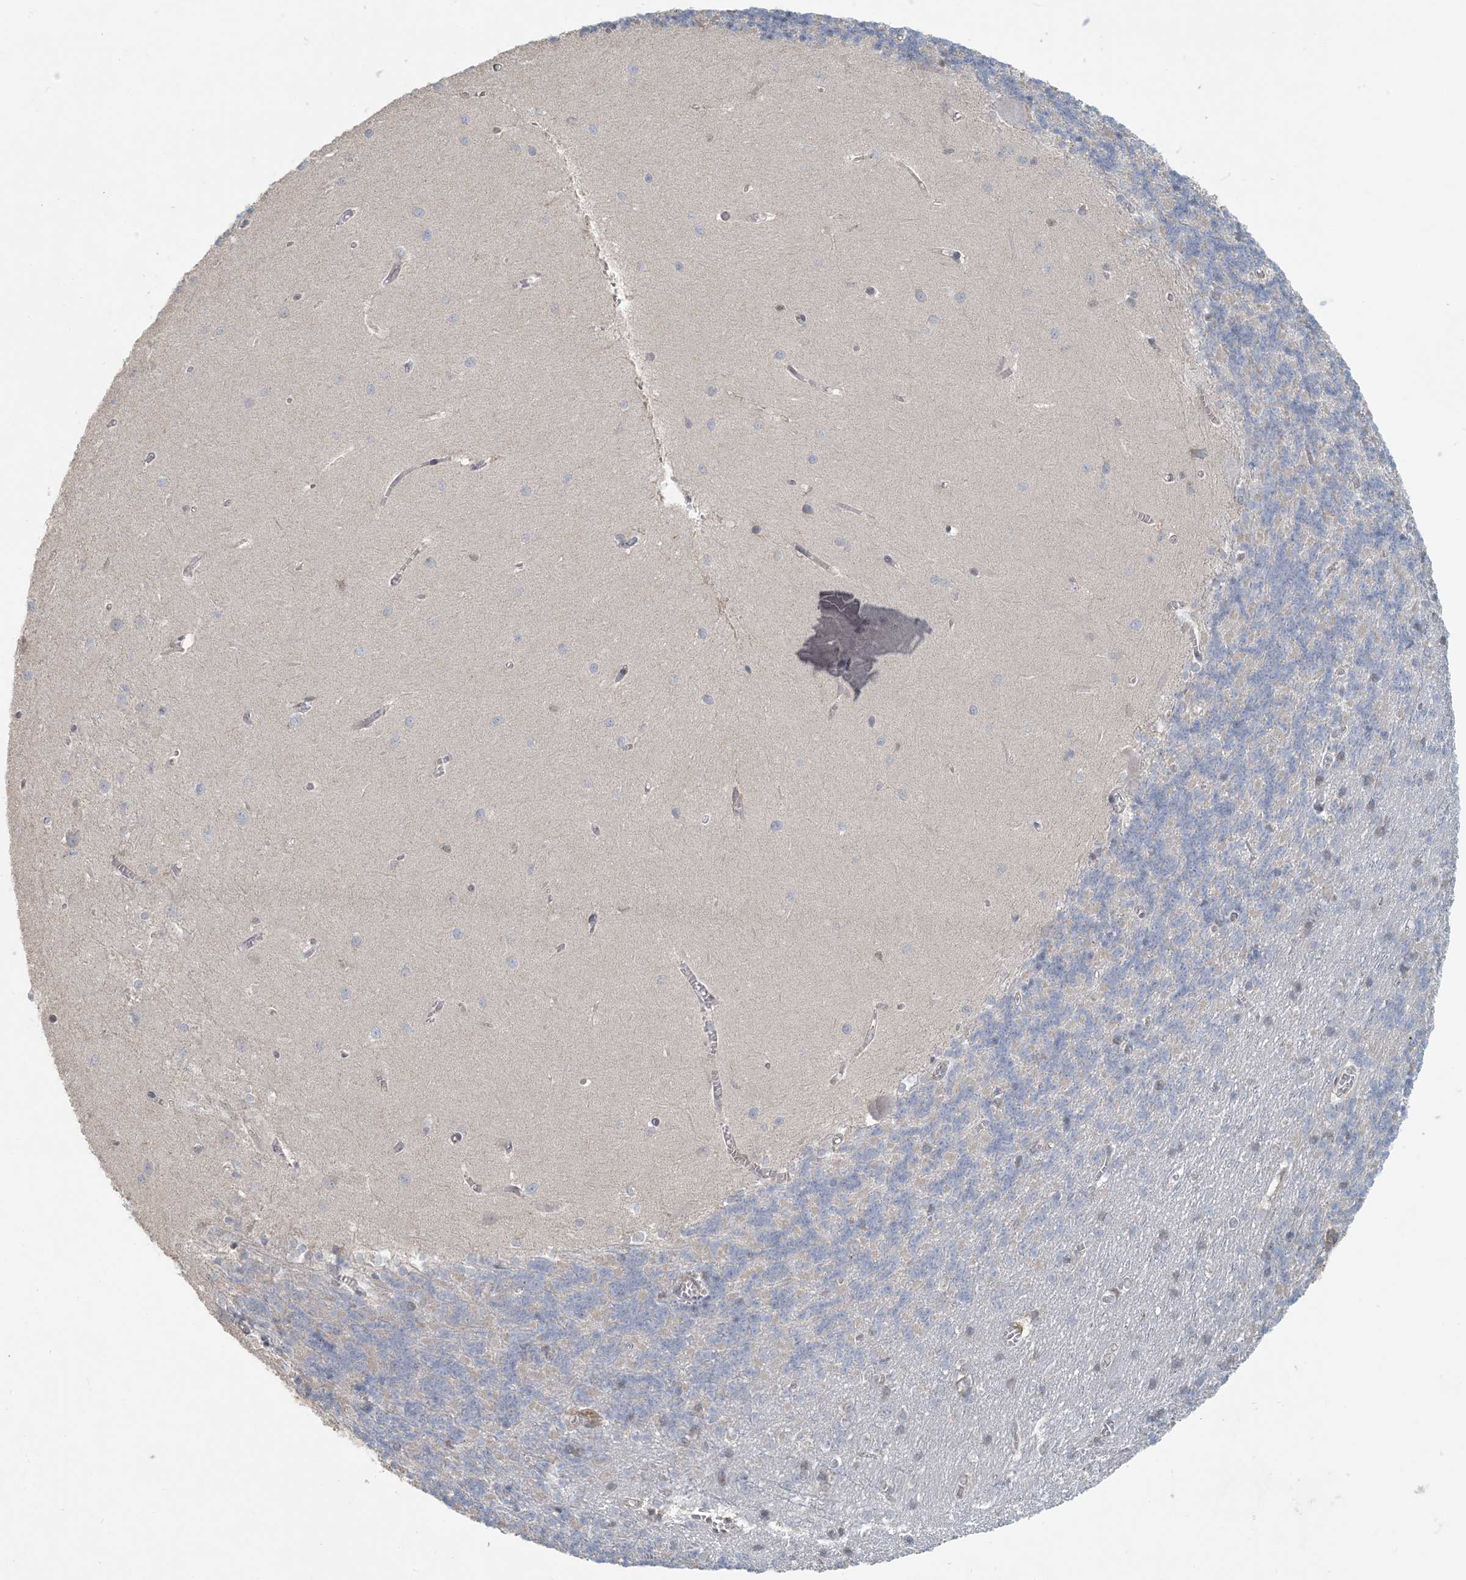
{"staining": {"intensity": "negative", "quantity": "none", "location": "none"}, "tissue": "cerebellum", "cell_type": "Cells in granular layer", "image_type": "normal", "snomed": [{"axis": "morphology", "description": "Normal tissue, NOS"}, {"axis": "topography", "description": "Cerebellum"}], "caption": "This is an immunohistochemistry (IHC) histopathology image of unremarkable human cerebellum. There is no positivity in cells in granular layer.", "gene": "HACL1", "patient": {"sex": "male", "age": 37}}